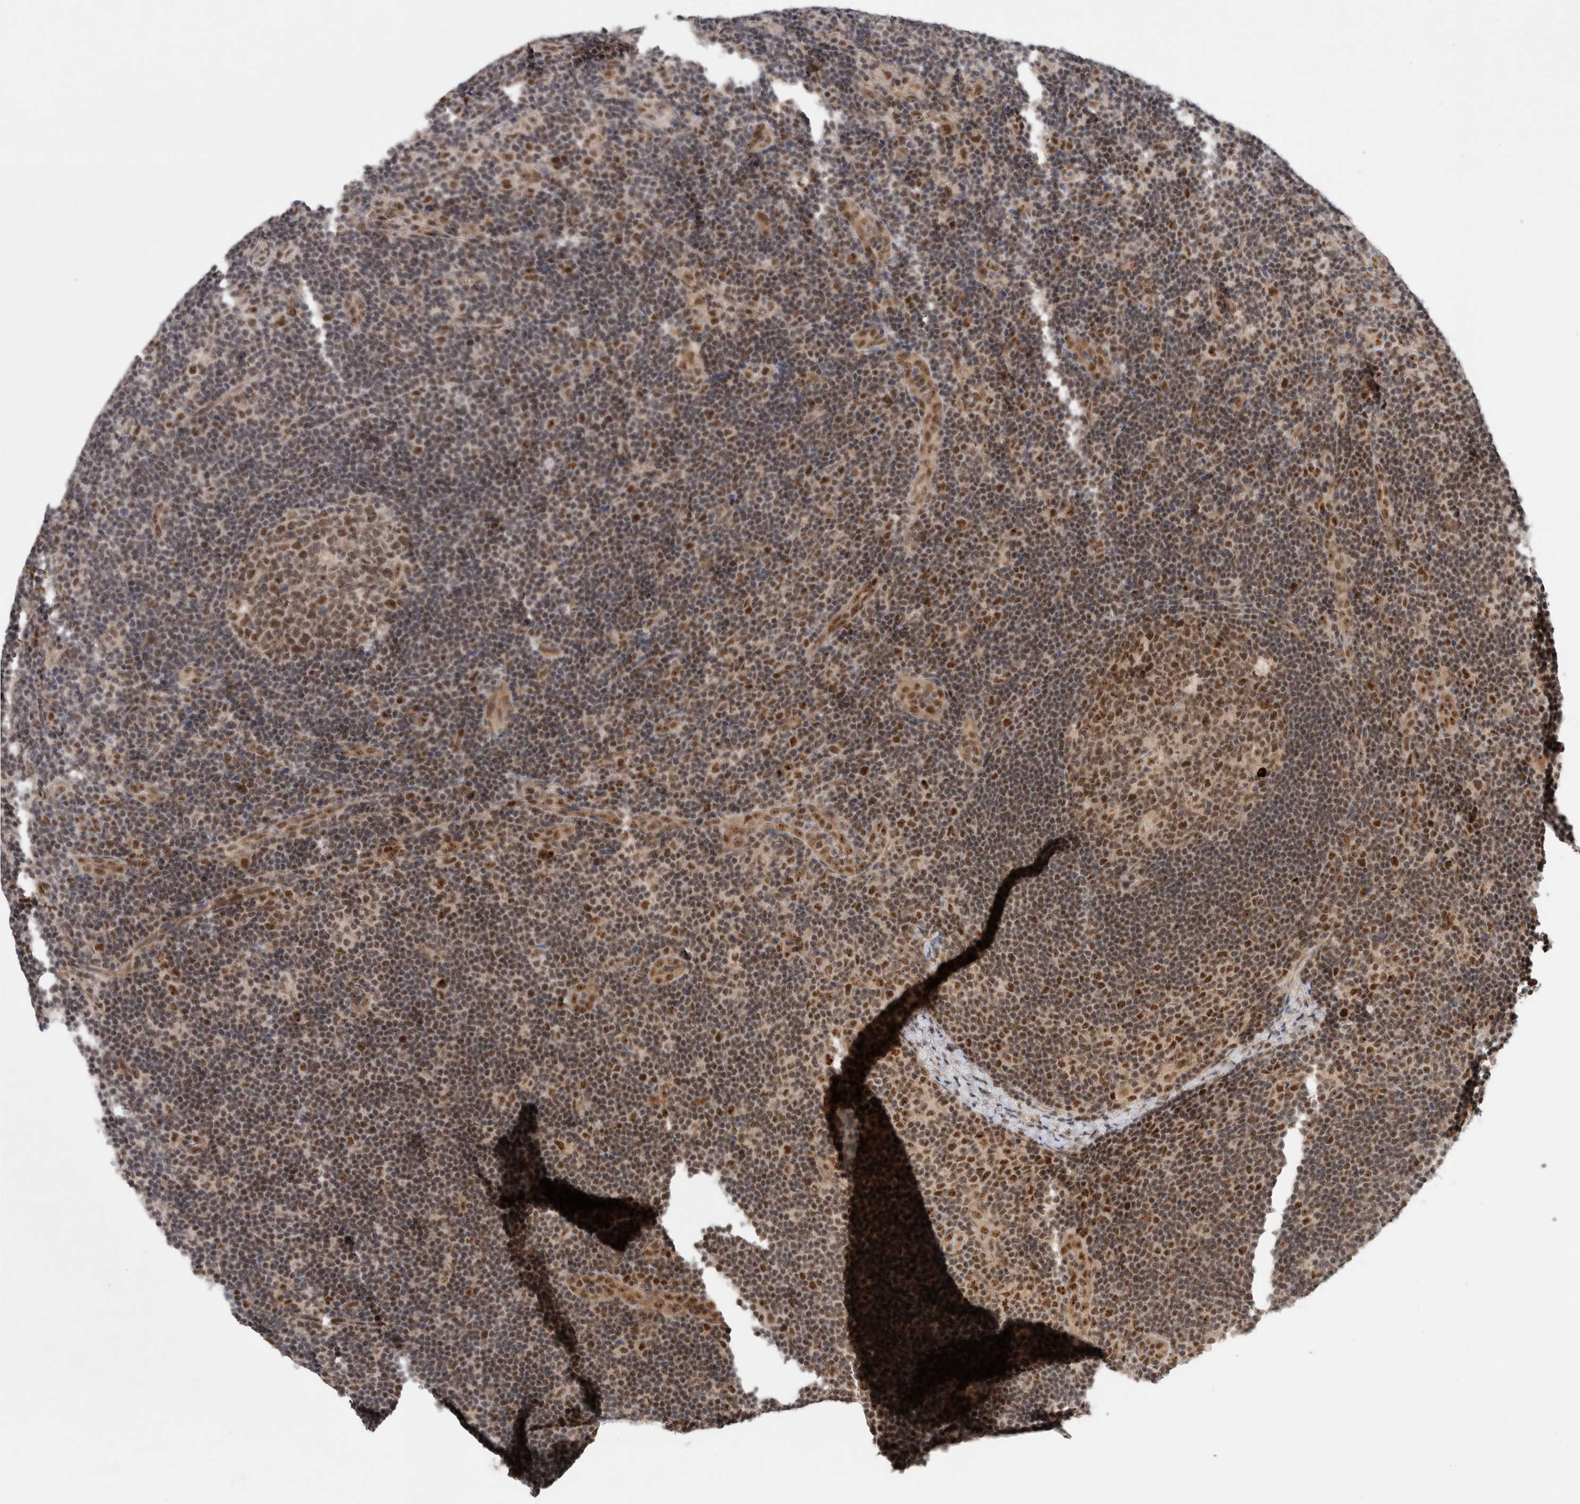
{"staining": {"intensity": "moderate", "quantity": ">75%", "location": "cytoplasmic/membranous,nuclear"}, "tissue": "lymph node", "cell_type": "Germinal center cells", "image_type": "normal", "snomed": [{"axis": "morphology", "description": "Normal tissue, NOS"}, {"axis": "topography", "description": "Lymph node"}], "caption": "Protein staining of unremarkable lymph node reveals moderate cytoplasmic/membranous,nuclear staining in approximately >75% of germinal center cells.", "gene": "MPHOSPH6", "patient": {"sex": "female", "age": 22}}